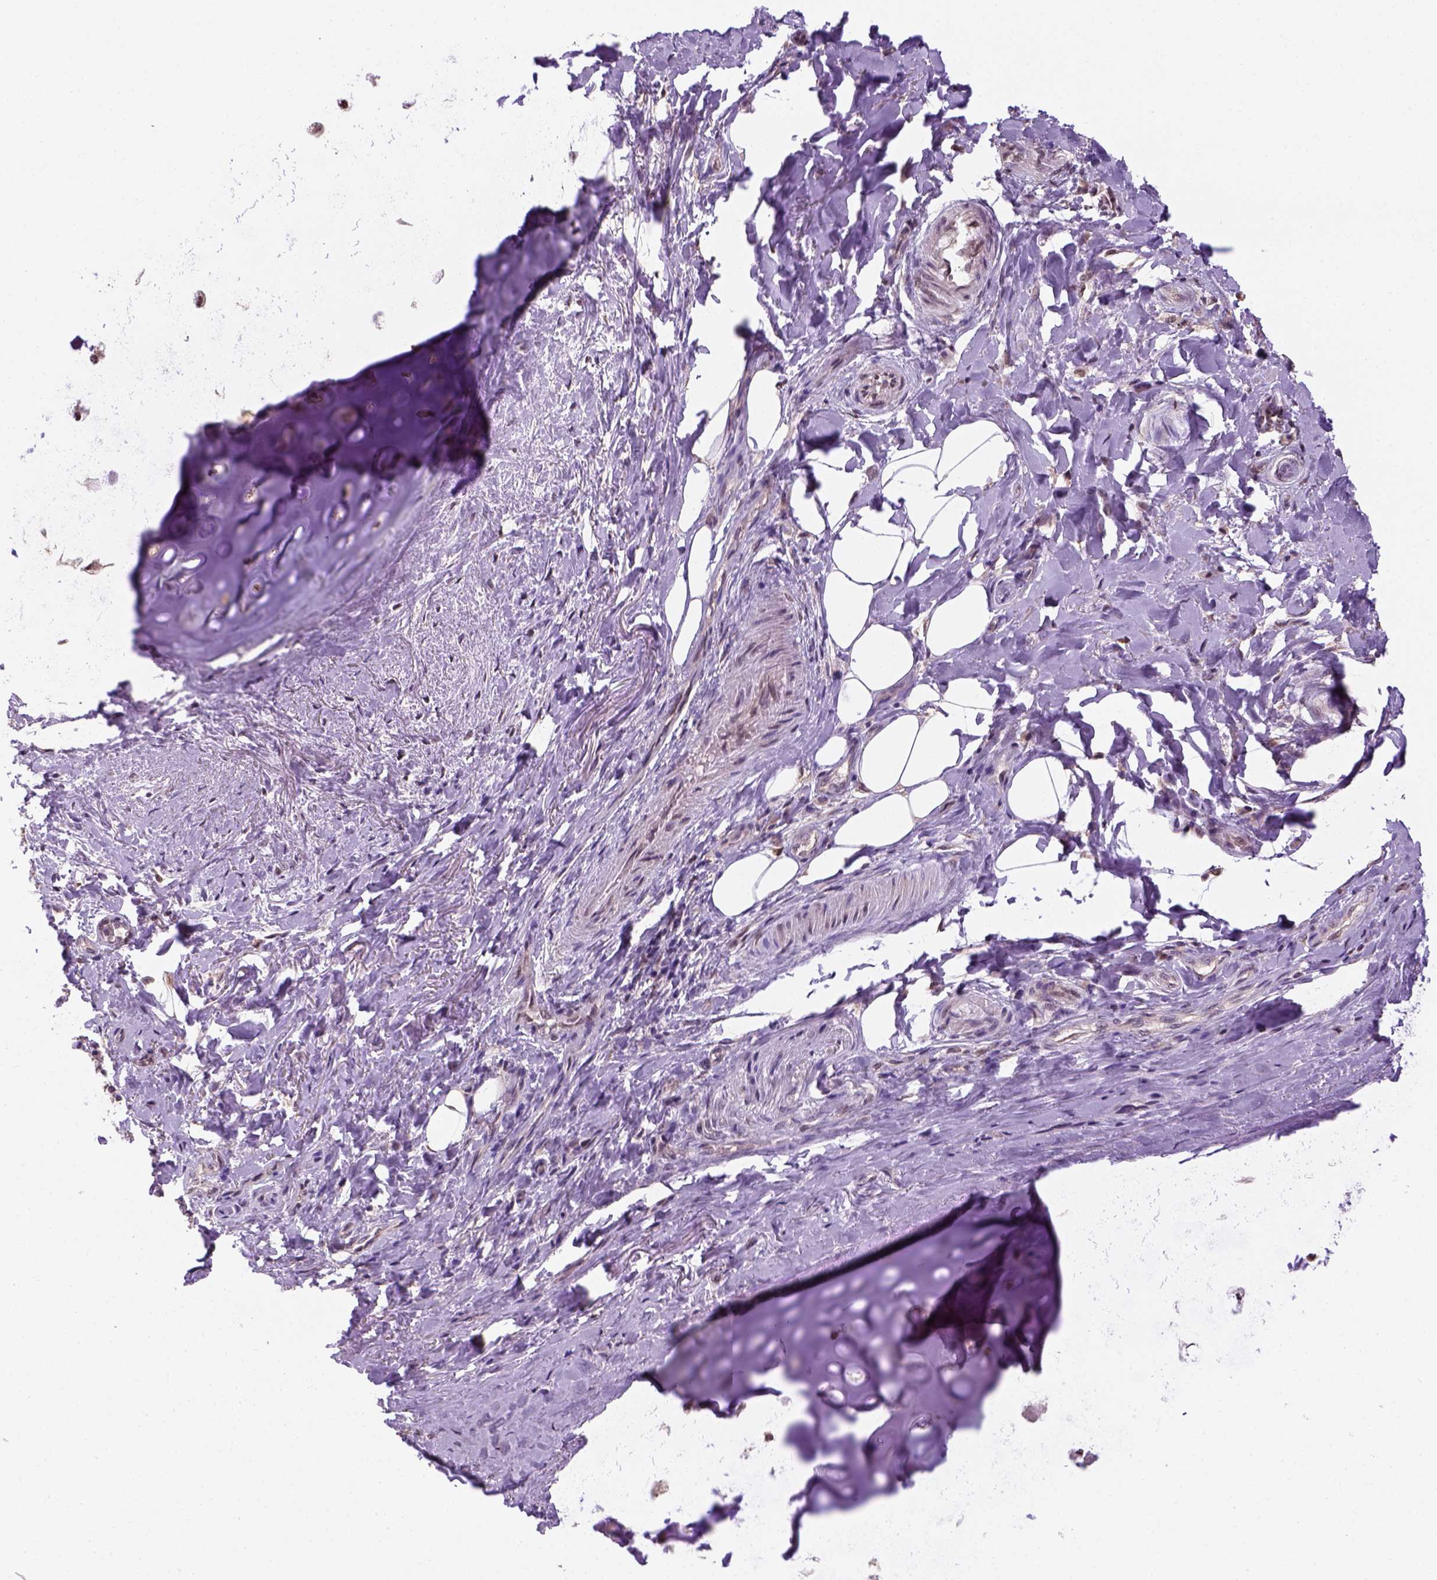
{"staining": {"intensity": "negative", "quantity": "none", "location": "none"}, "tissue": "adipose tissue", "cell_type": "Adipocytes", "image_type": "normal", "snomed": [{"axis": "morphology", "description": "Normal tissue, NOS"}, {"axis": "topography", "description": "Cartilage tissue"}, {"axis": "topography", "description": "Bronchus"}], "caption": "Adipocytes are negative for protein expression in benign human adipose tissue. (DAB (3,3'-diaminobenzidine) immunohistochemistry (IHC) visualized using brightfield microscopy, high magnification).", "gene": "DDX50", "patient": {"sex": "male", "age": 64}}